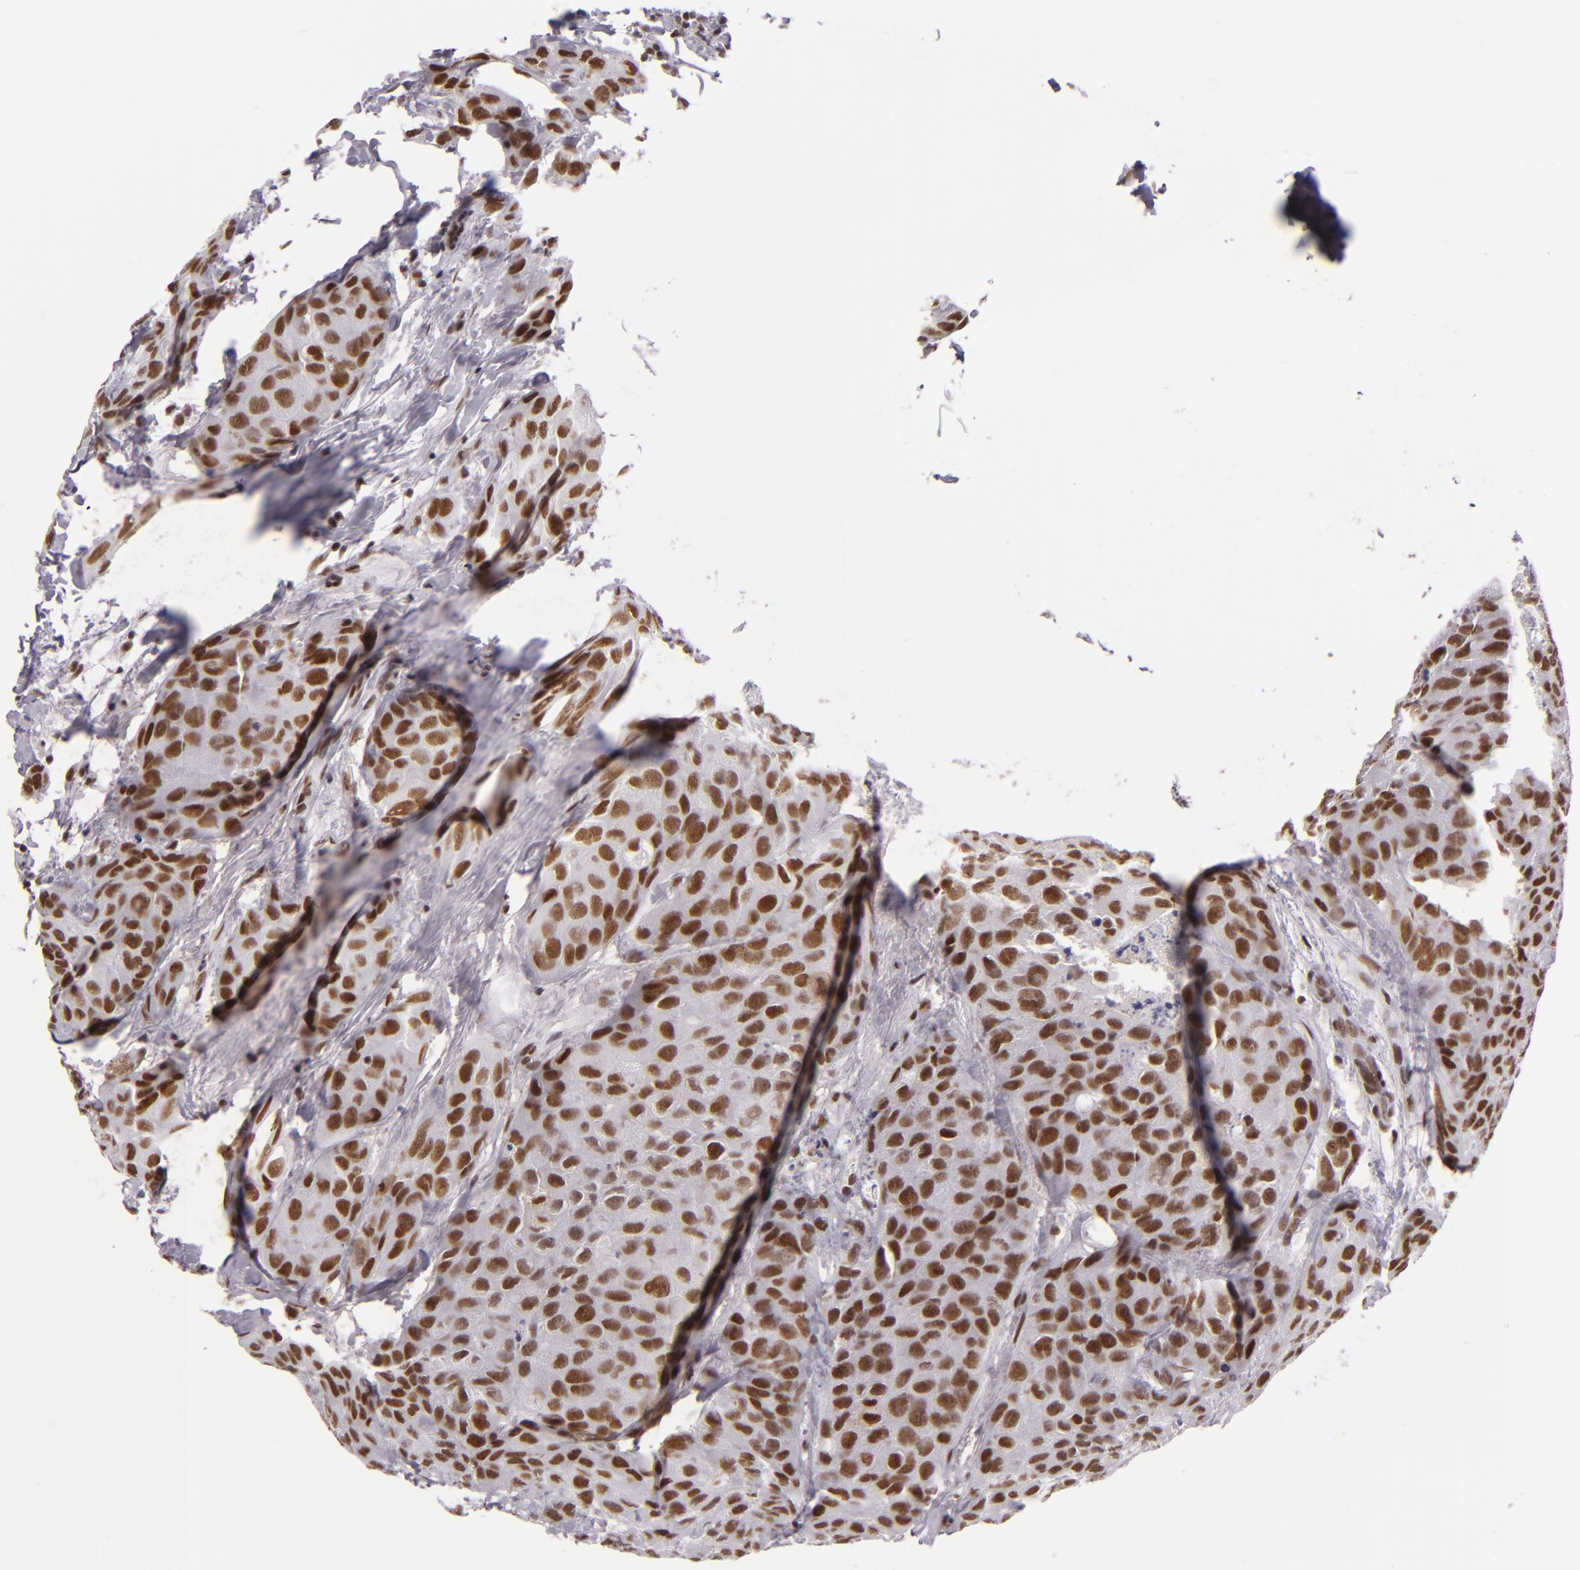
{"staining": {"intensity": "strong", "quantity": ">75%", "location": "nuclear"}, "tissue": "breast cancer", "cell_type": "Tumor cells", "image_type": "cancer", "snomed": [{"axis": "morphology", "description": "Duct carcinoma"}, {"axis": "topography", "description": "Breast"}], "caption": "Intraductal carcinoma (breast) stained with immunohistochemistry shows strong nuclear positivity in approximately >75% of tumor cells. (IHC, brightfield microscopy, high magnification).", "gene": "BRD8", "patient": {"sex": "female", "age": 68}}